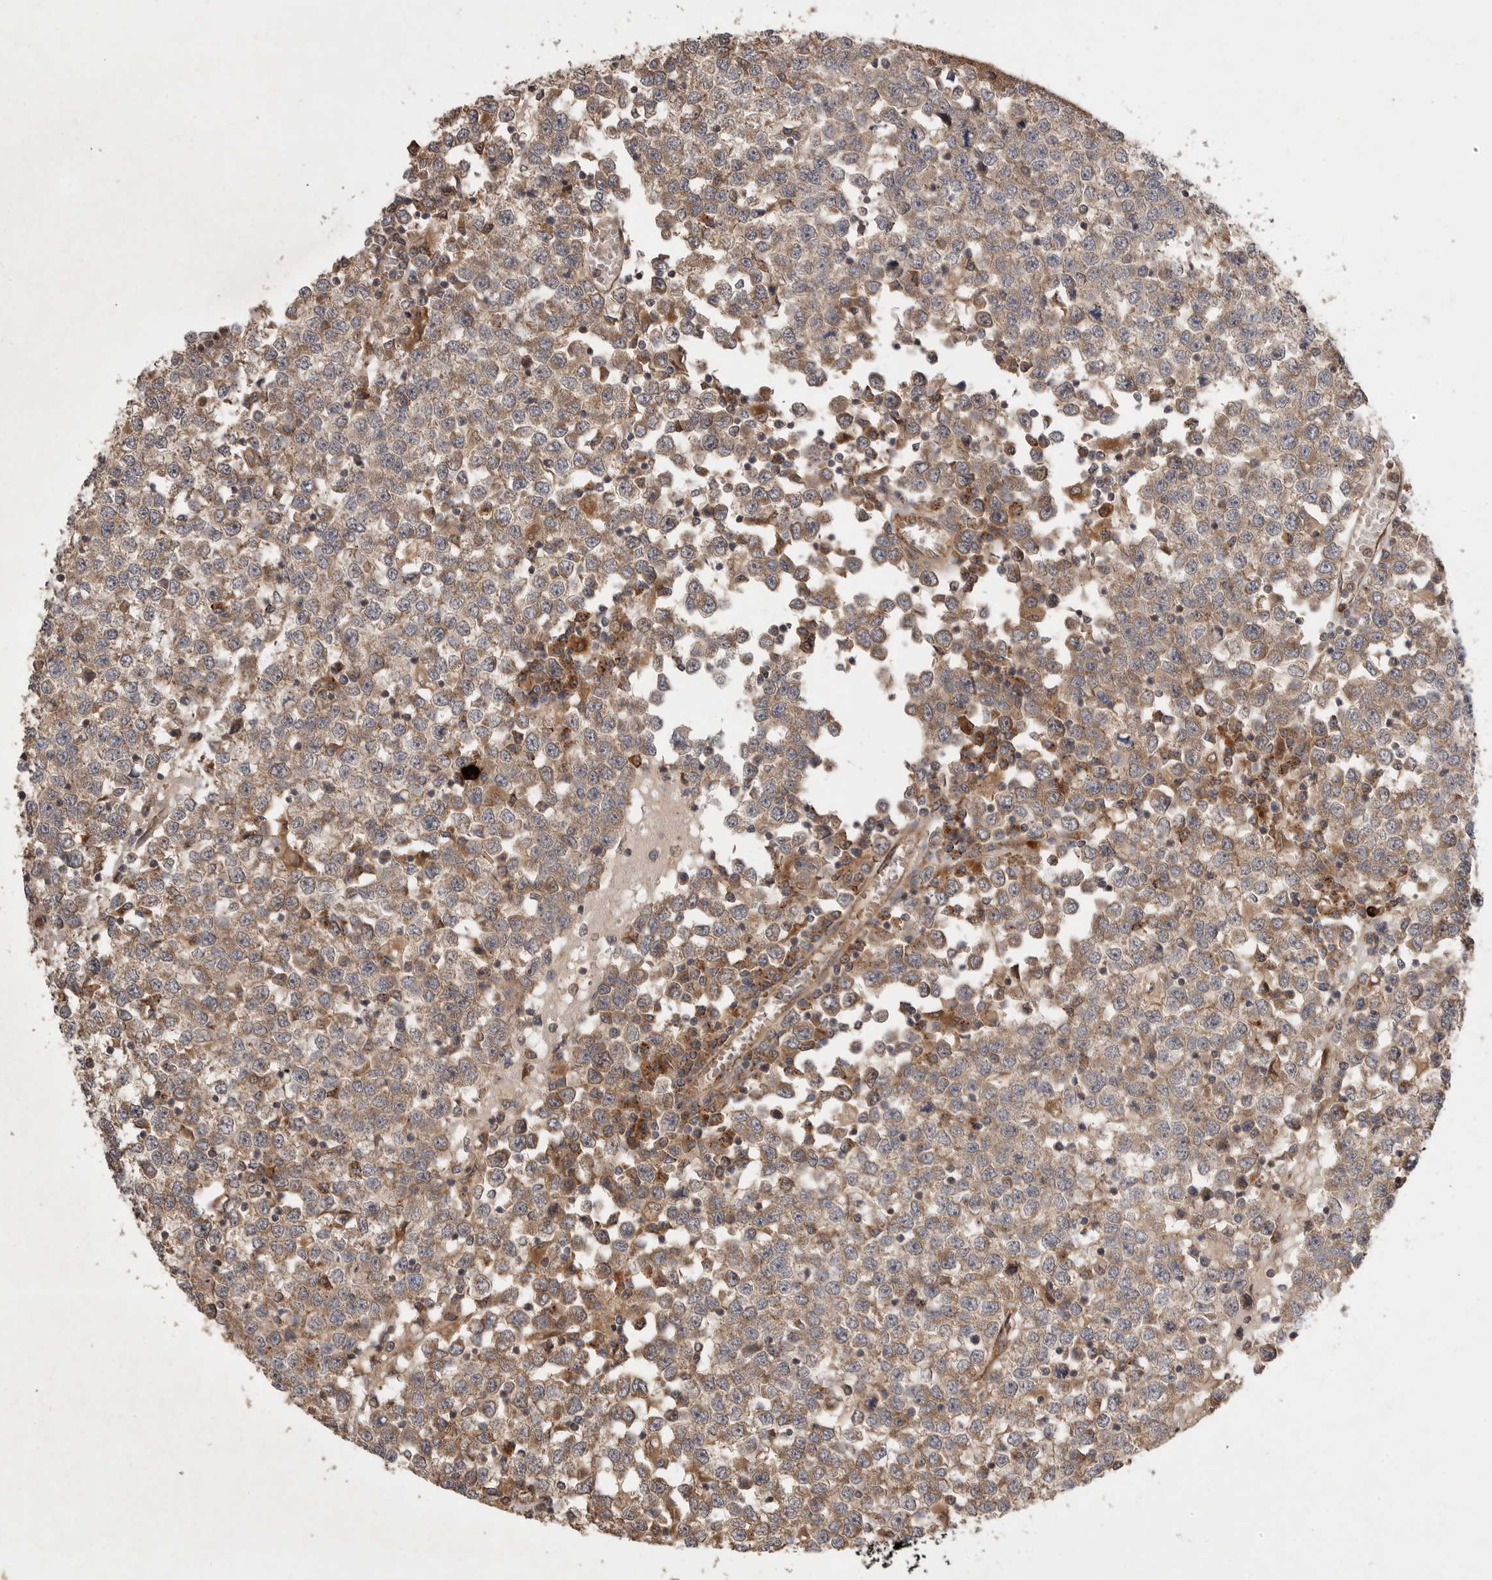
{"staining": {"intensity": "moderate", "quantity": ">75%", "location": "cytoplasmic/membranous"}, "tissue": "testis cancer", "cell_type": "Tumor cells", "image_type": "cancer", "snomed": [{"axis": "morphology", "description": "Seminoma, NOS"}, {"axis": "topography", "description": "Testis"}], "caption": "Immunohistochemistry (IHC) micrograph of neoplastic tissue: human testis cancer stained using IHC shows medium levels of moderate protein expression localized specifically in the cytoplasmic/membranous of tumor cells, appearing as a cytoplasmic/membranous brown color.", "gene": "ZNF232", "patient": {"sex": "male", "age": 65}}